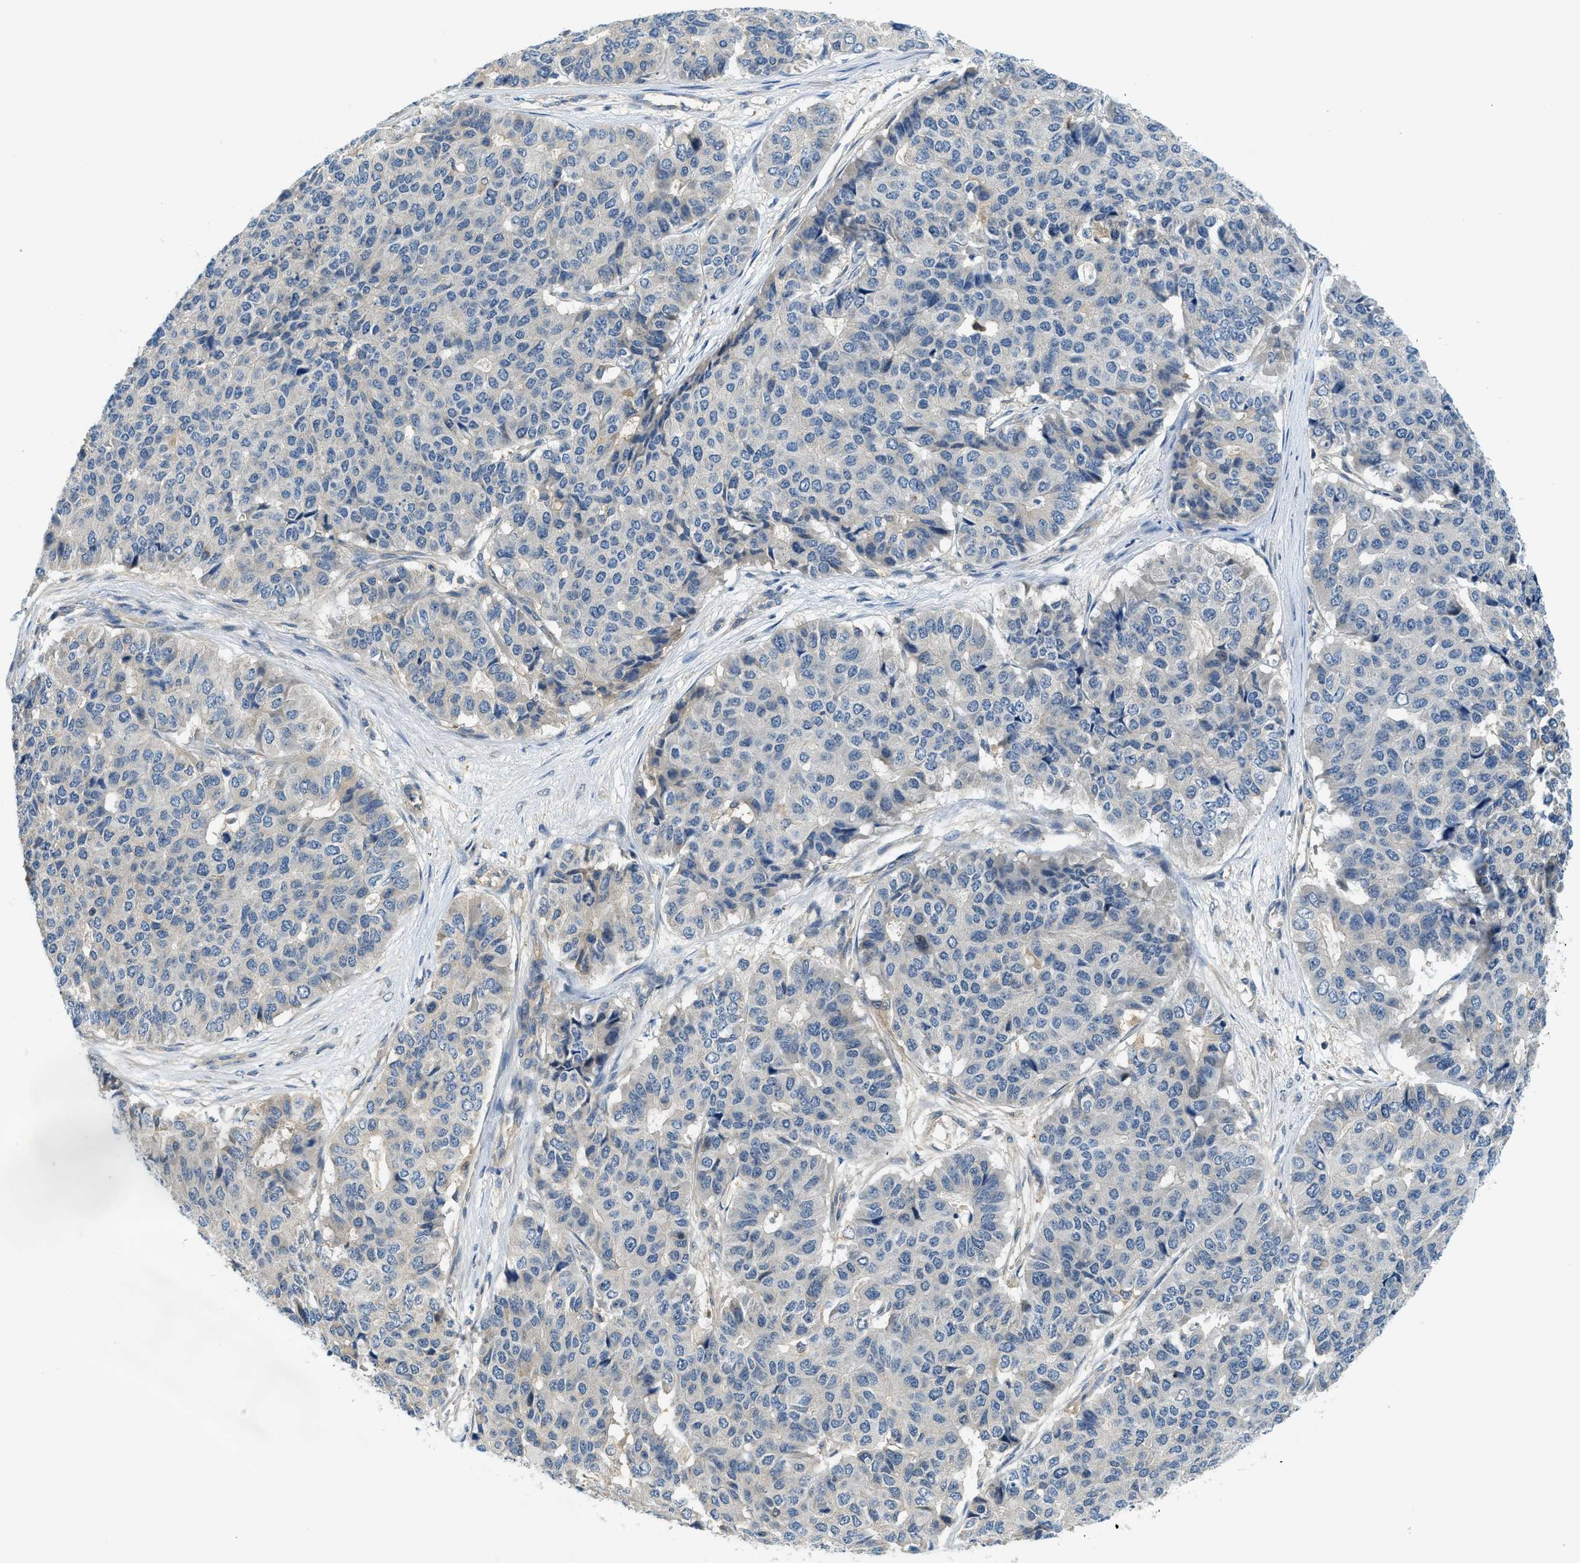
{"staining": {"intensity": "negative", "quantity": "none", "location": "none"}, "tissue": "pancreatic cancer", "cell_type": "Tumor cells", "image_type": "cancer", "snomed": [{"axis": "morphology", "description": "Adenocarcinoma, NOS"}, {"axis": "topography", "description": "Pancreas"}], "caption": "Adenocarcinoma (pancreatic) stained for a protein using immunohistochemistry (IHC) reveals no staining tumor cells.", "gene": "KCNK1", "patient": {"sex": "male", "age": 50}}